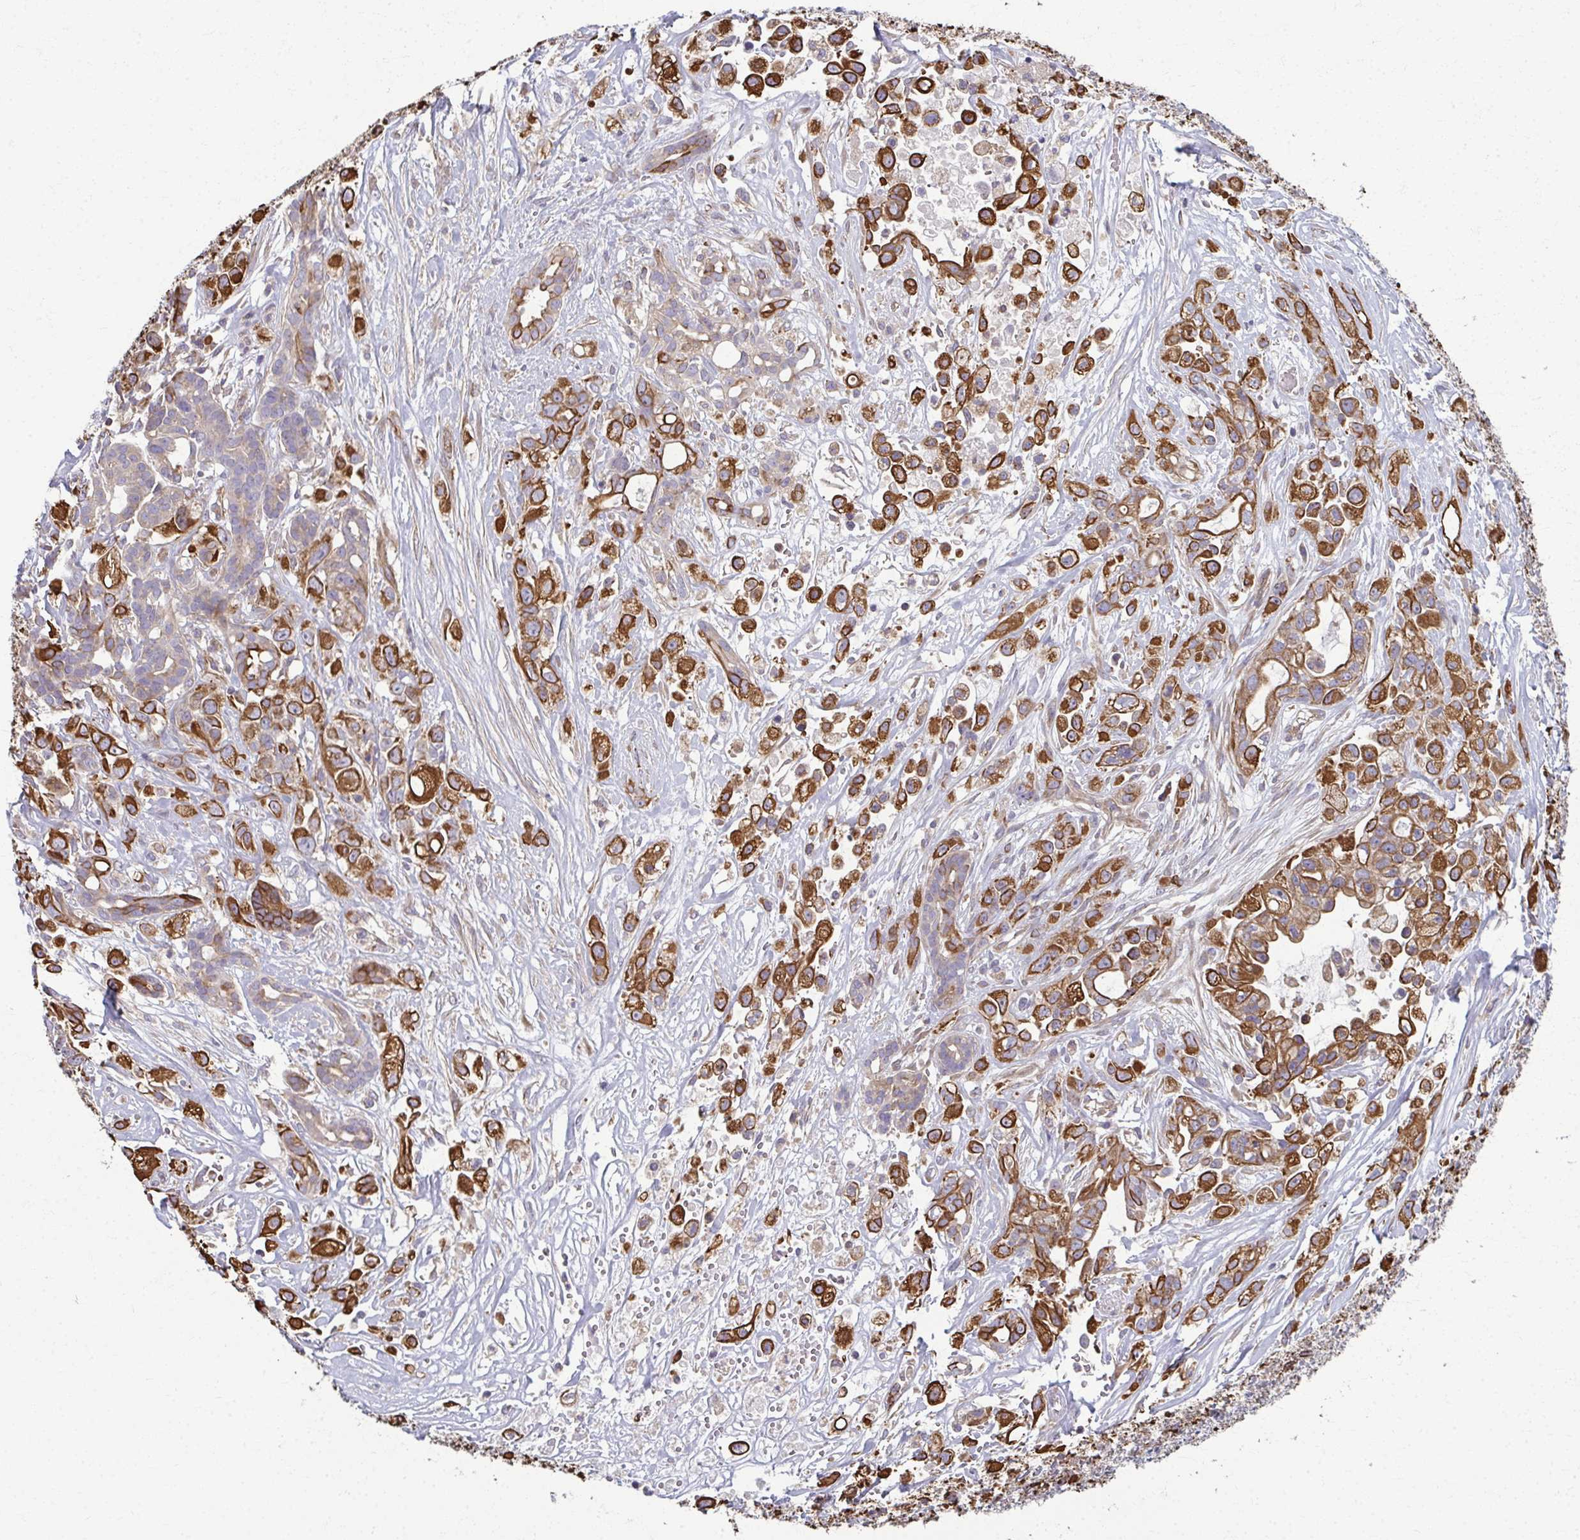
{"staining": {"intensity": "strong", "quantity": ">75%", "location": "cytoplasmic/membranous"}, "tissue": "pancreatic cancer", "cell_type": "Tumor cells", "image_type": "cancer", "snomed": [{"axis": "morphology", "description": "Adenocarcinoma, NOS"}, {"axis": "topography", "description": "Pancreas"}], "caption": "A brown stain shows strong cytoplasmic/membranous staining of a protein in human pancreatic cancer tumor cells.", "gene": "EID2B", "patient": {"sex": "male", "age": 44}}